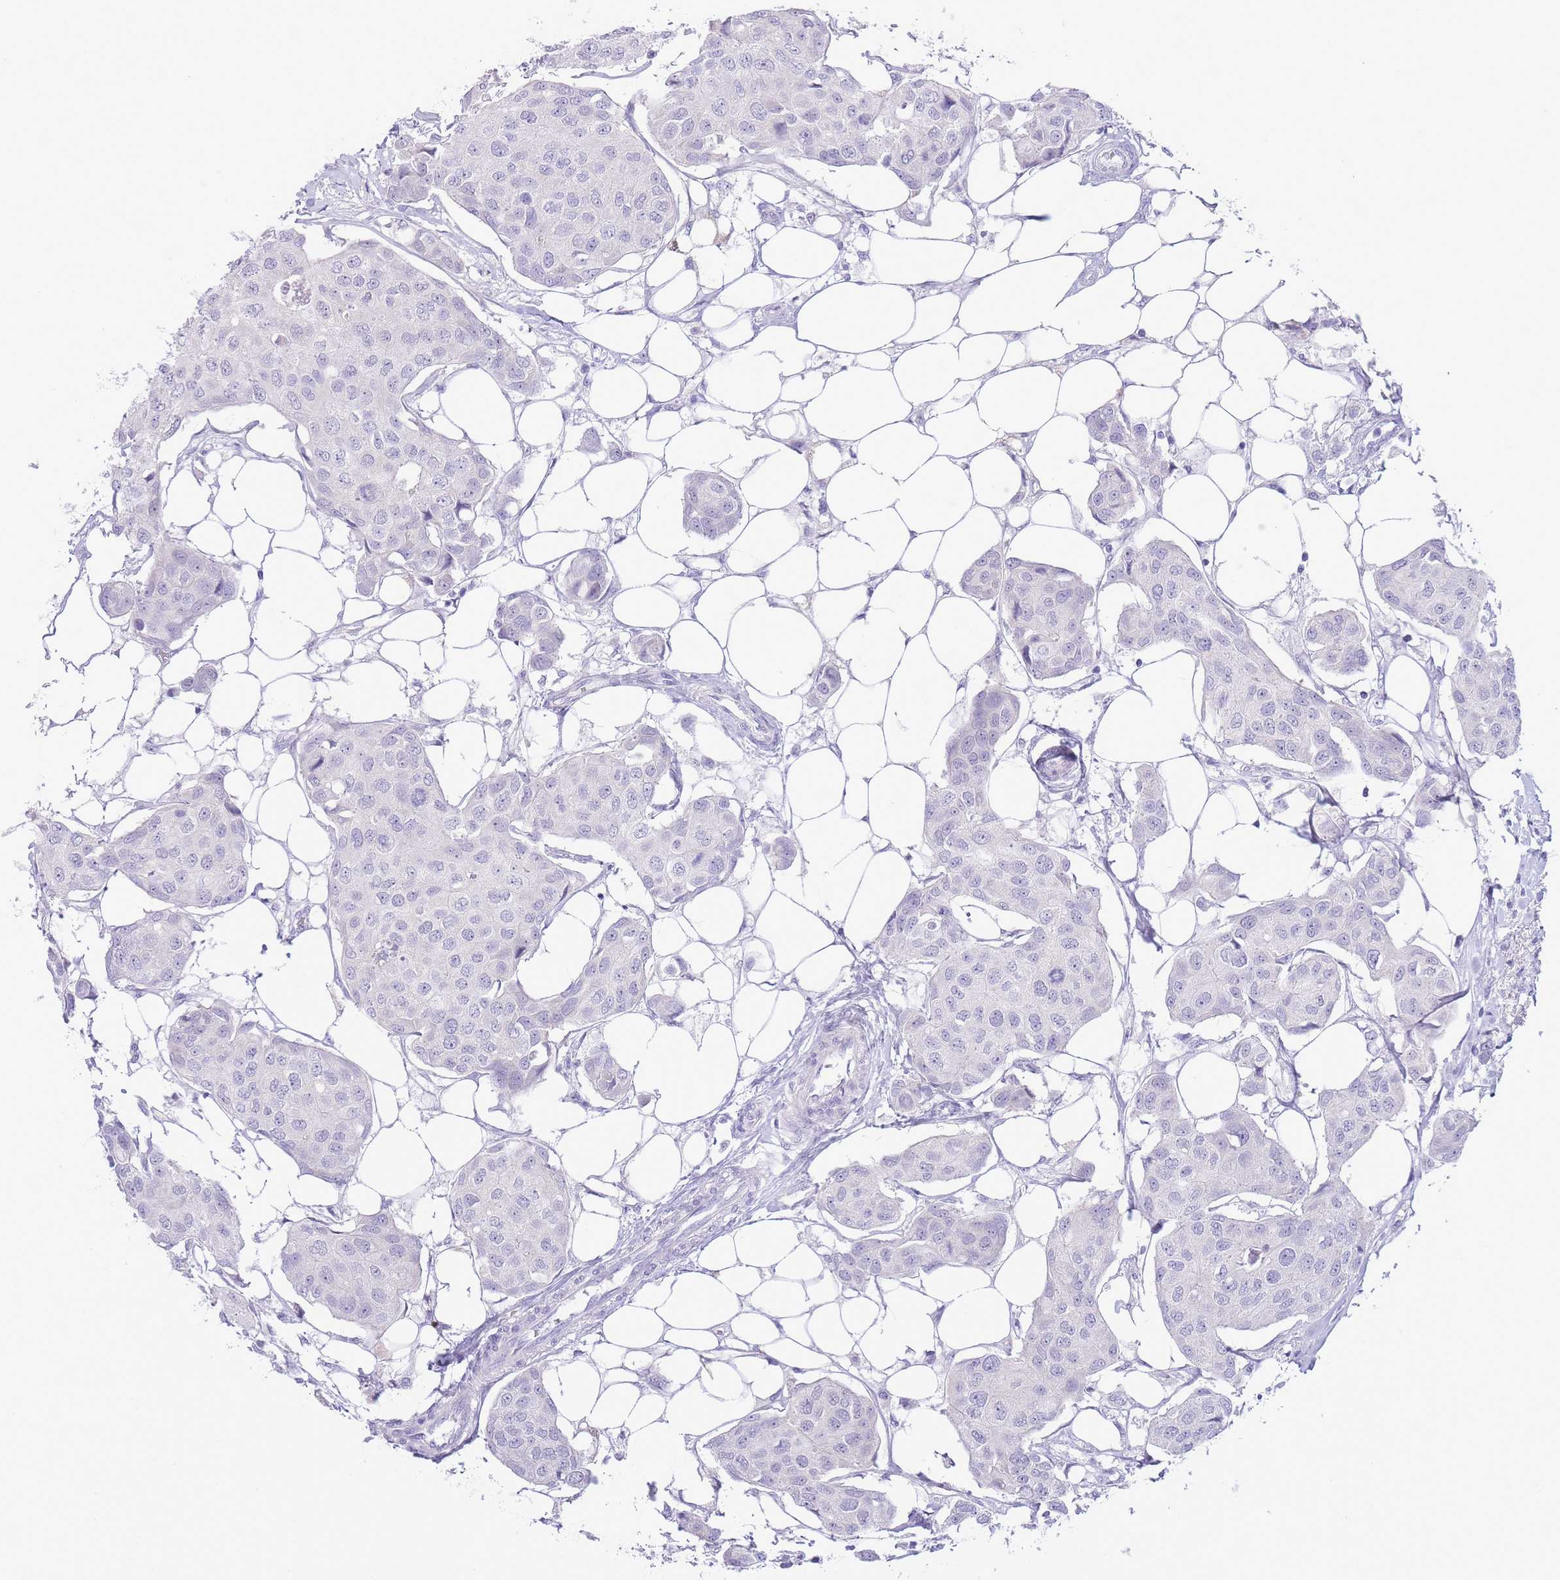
{"staining": {"intensity": "negative", "quantity": "none", "location": "none"}, "tissue": "breast cancer", "cell_type": "Tumor cells", "image_type": "cancer", "snomed": [{"axis": "morphology", "description": "Duct carcinoma"}, {"axis": "topography", "description": "Breast"}, {"axis": "topography", "description": "Lymph node"}], "caption": "Tumor cells show no significant protein positivity in breast cancer (intraductal carcinoma).", "gene": "ASAP3", "patient": {"sex": "female", "age": 80}}